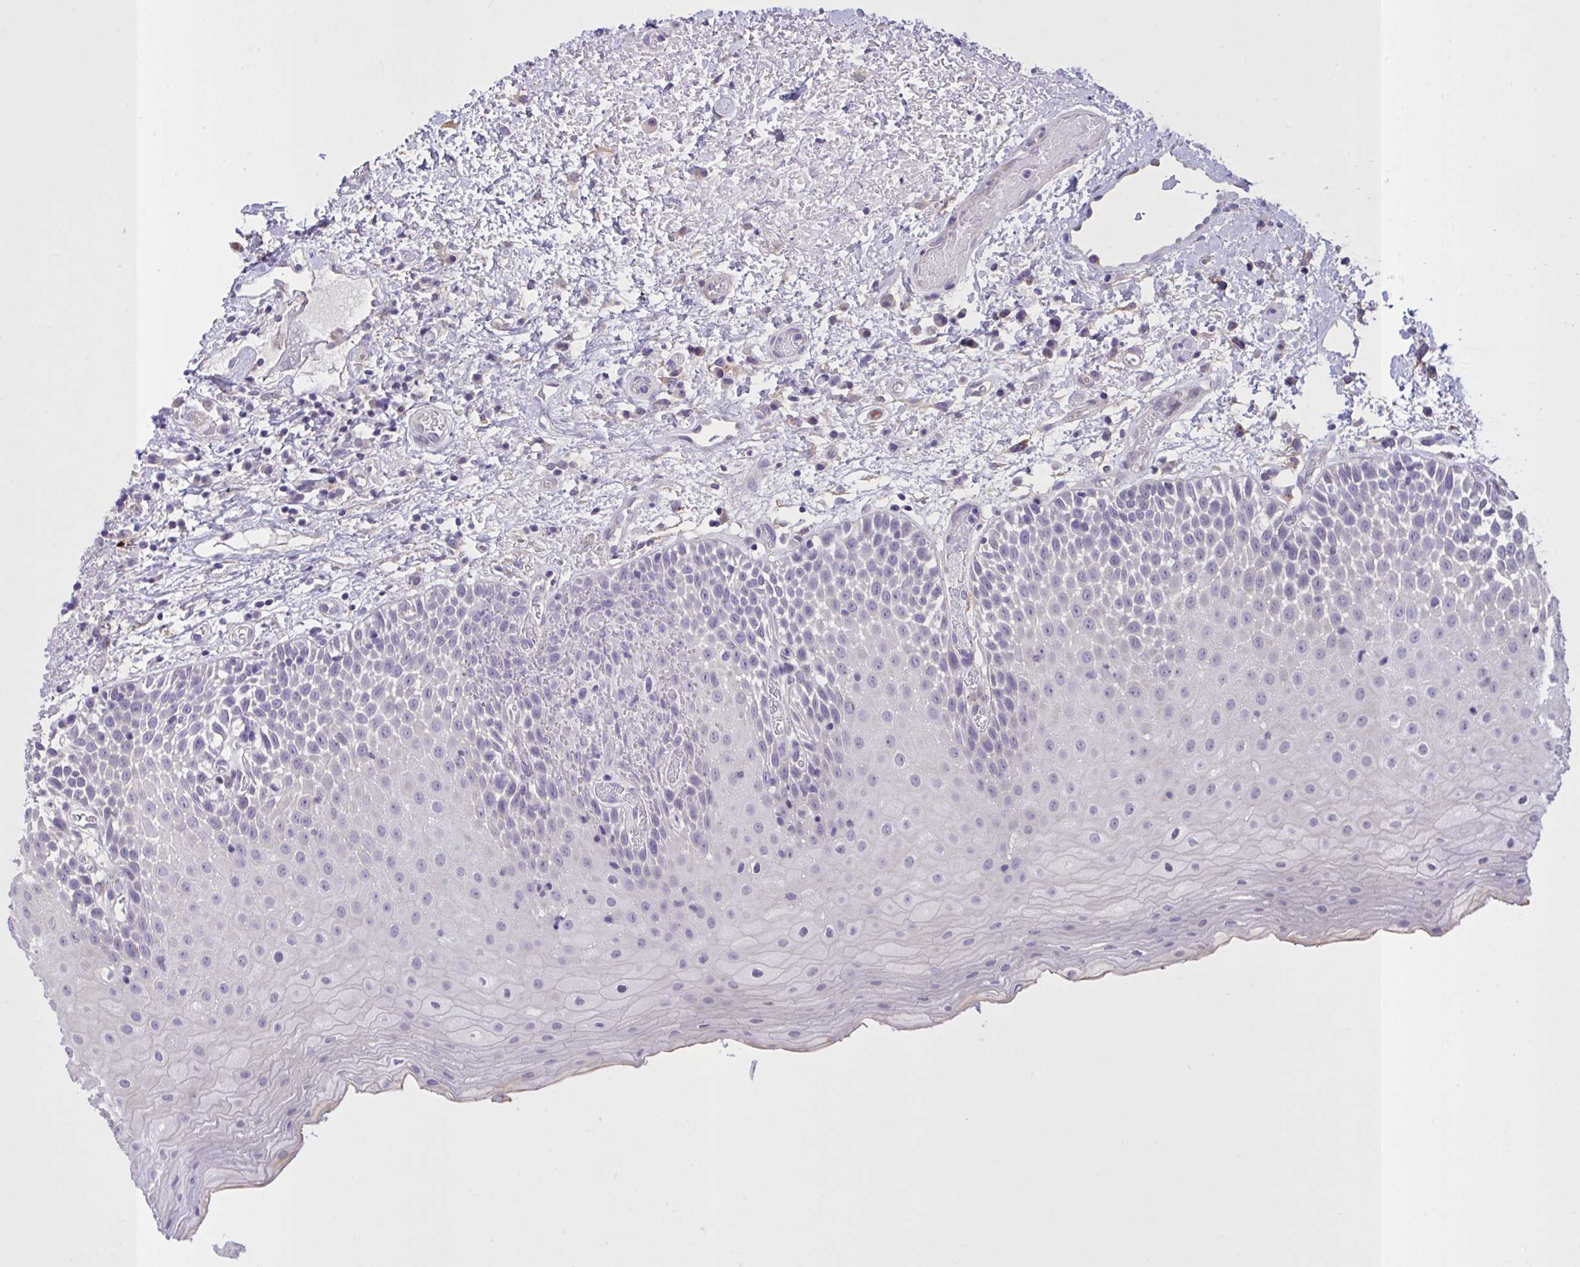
{"staining": {"intensity": "weak", "quantity": "<25%", "location": "cytoplasmic/membranous"}, "tissue": "oral mucosa", "cell_type": "Squamous epithelial cells", "image_type": "normal", "snomed": [{"axis": "morphology", "description": "Normal tissue, NOS"}, {"axis": "topography", "description": "Oral tissue"}], "caption": "IHC photomicrograph of normal oral mucosa stained for a protein (brown), which shows no positivity in squamous epithelial cells. Brightfield microscopy of IHC stained with DAB (brown) and hematoxylin (blue), captured at high magnification.", "gene": "MRGPRX2", "patient": {"sex": "female", "age": 82}}